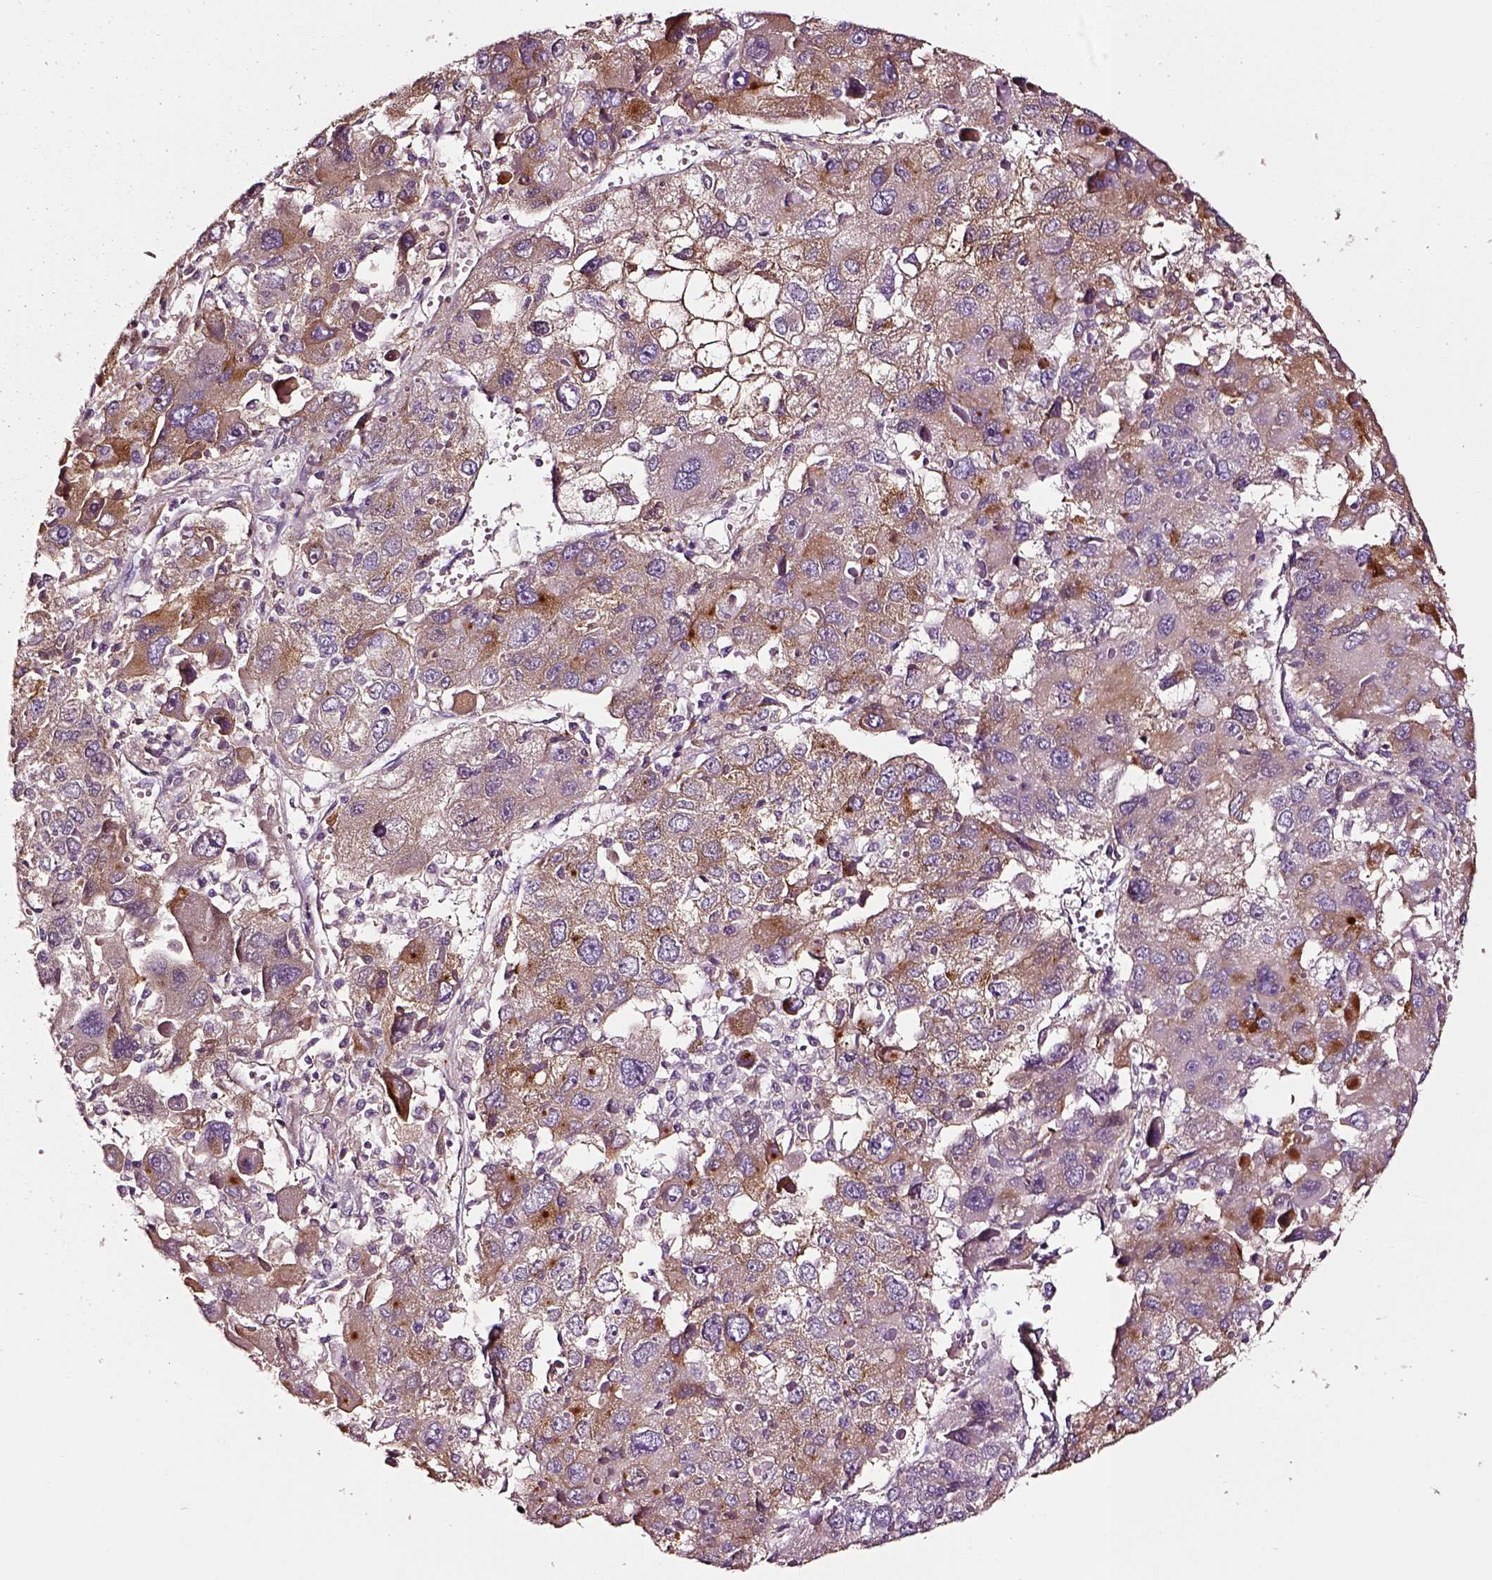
{"staining": {"intensity": "moderate", "quantity": ">75%", "location": "cytoplasmic/membranous"}, "tissue": "liver cancer", "cell_type": "Tumor cells", "image_type": "cancer", "snomed": [{"axis": "morphology", "description": "Carcinoma, Hepatocellular, NOS"}, {"axis": "topography", "description": "Liver"}], "caption": "The photomicrograph displays a brown stain indicating the presence of a protein in the cytoplasmic/membranous of tumor cells in hepatocellular carcinoma (liver). The protein of interest is stained brown, and the nuclei are stained in blue (DAB (3,3'-diaminobenzidine) IHC with brightfield microscopy, high magnification).", "gene": "TF", "patient": {"sex": "female", "age": 41}}